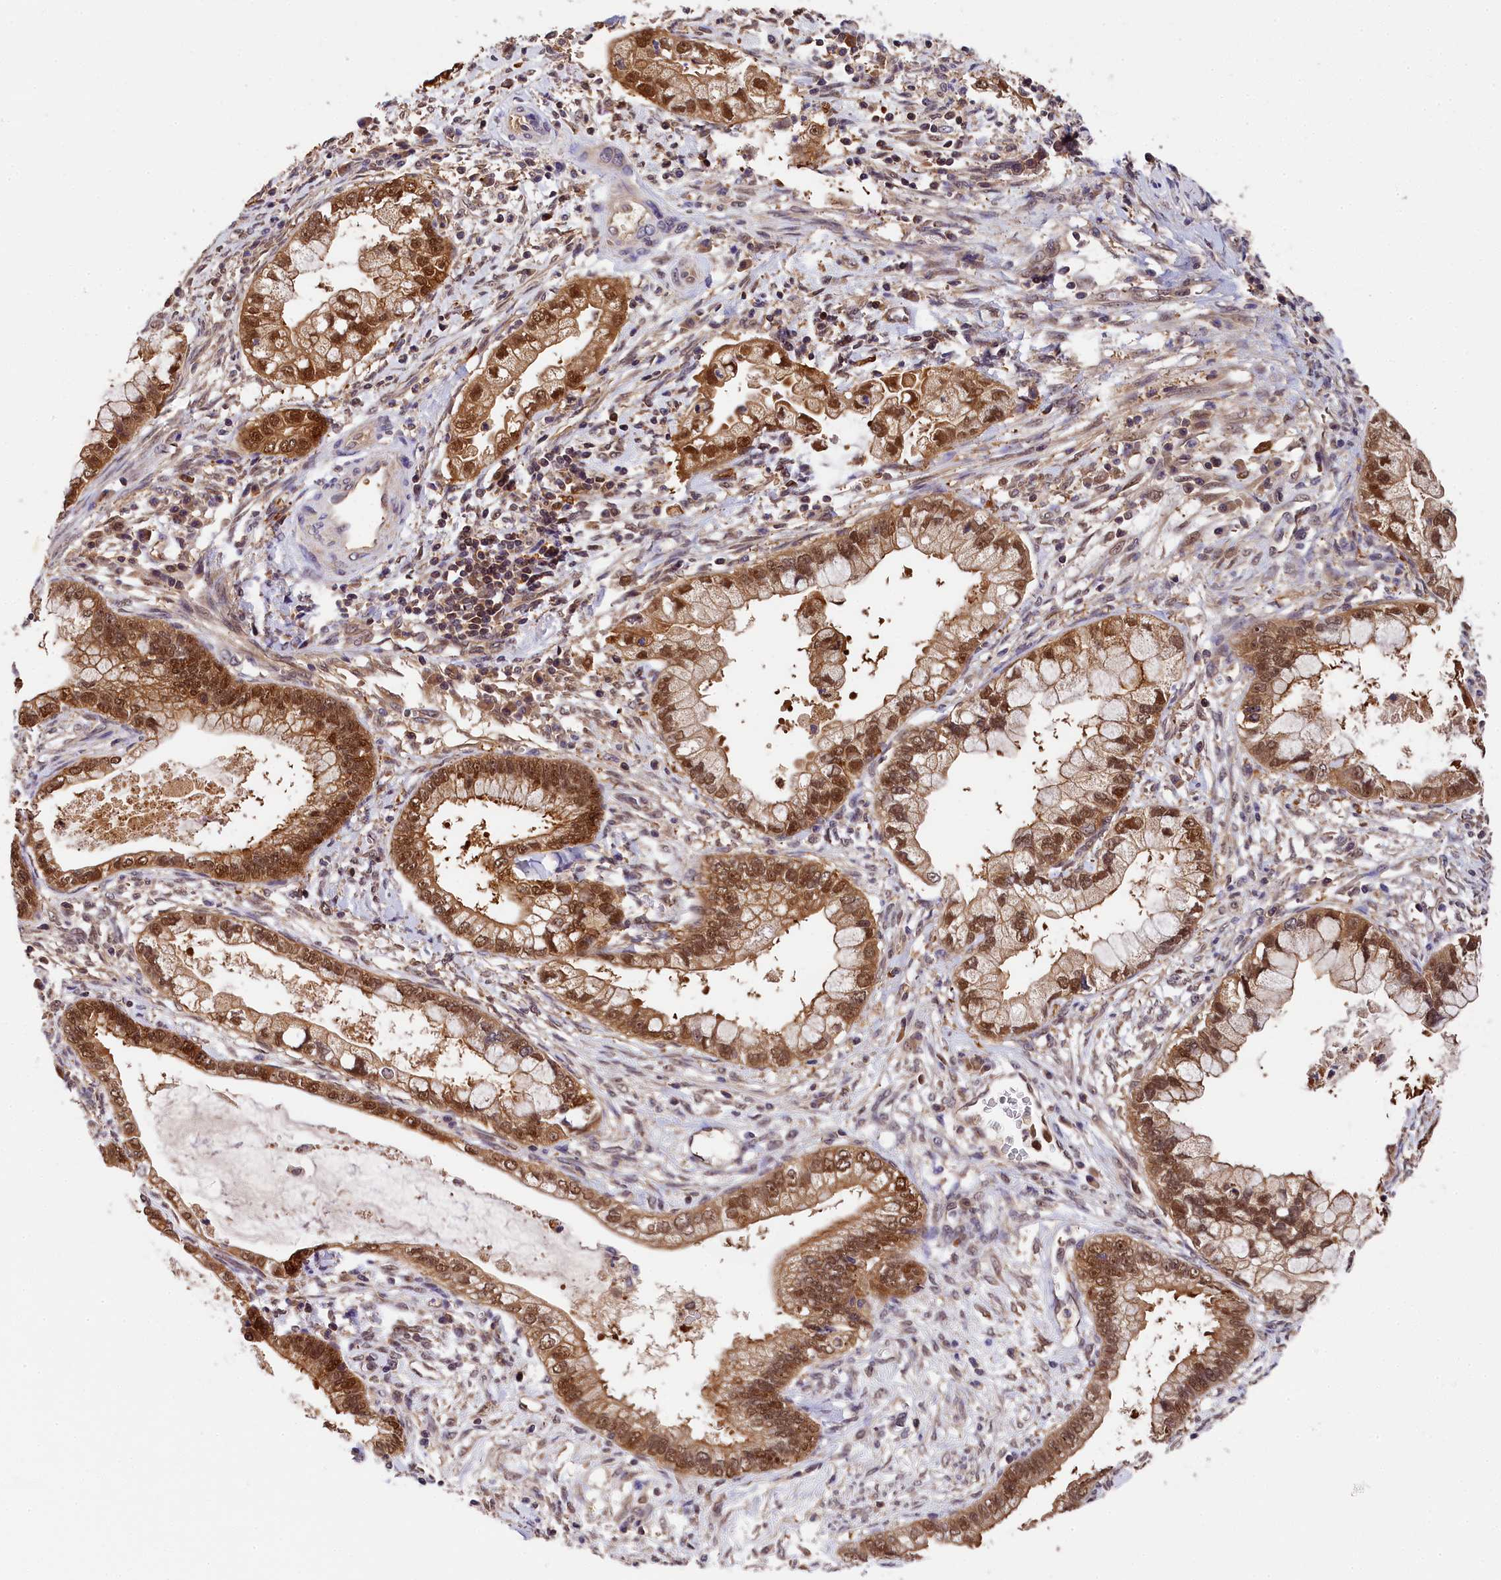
{"staining": {"intensity": "moderate", "quantity": ">75%", "location": "cytoplasmic/membranous,nuclear"}, "tissue": "cervical cancer", "cell_type": "Tumor cells", "image_type": "cancer", "snomed": [{"axis": "morphology", "description": "Adenocarcinoma, NOS"}, {"axis": "topography", "description": "Cervix"}], "caption": "Protein expression analysis of adenocarcinoma (cervical) demonstrates moderate cytoplasmic/membranous and nuclear positivity in approximately >75% of tumor cells.", "gene": "EIF6", "patient": {"sex": "female", "age": 44}}